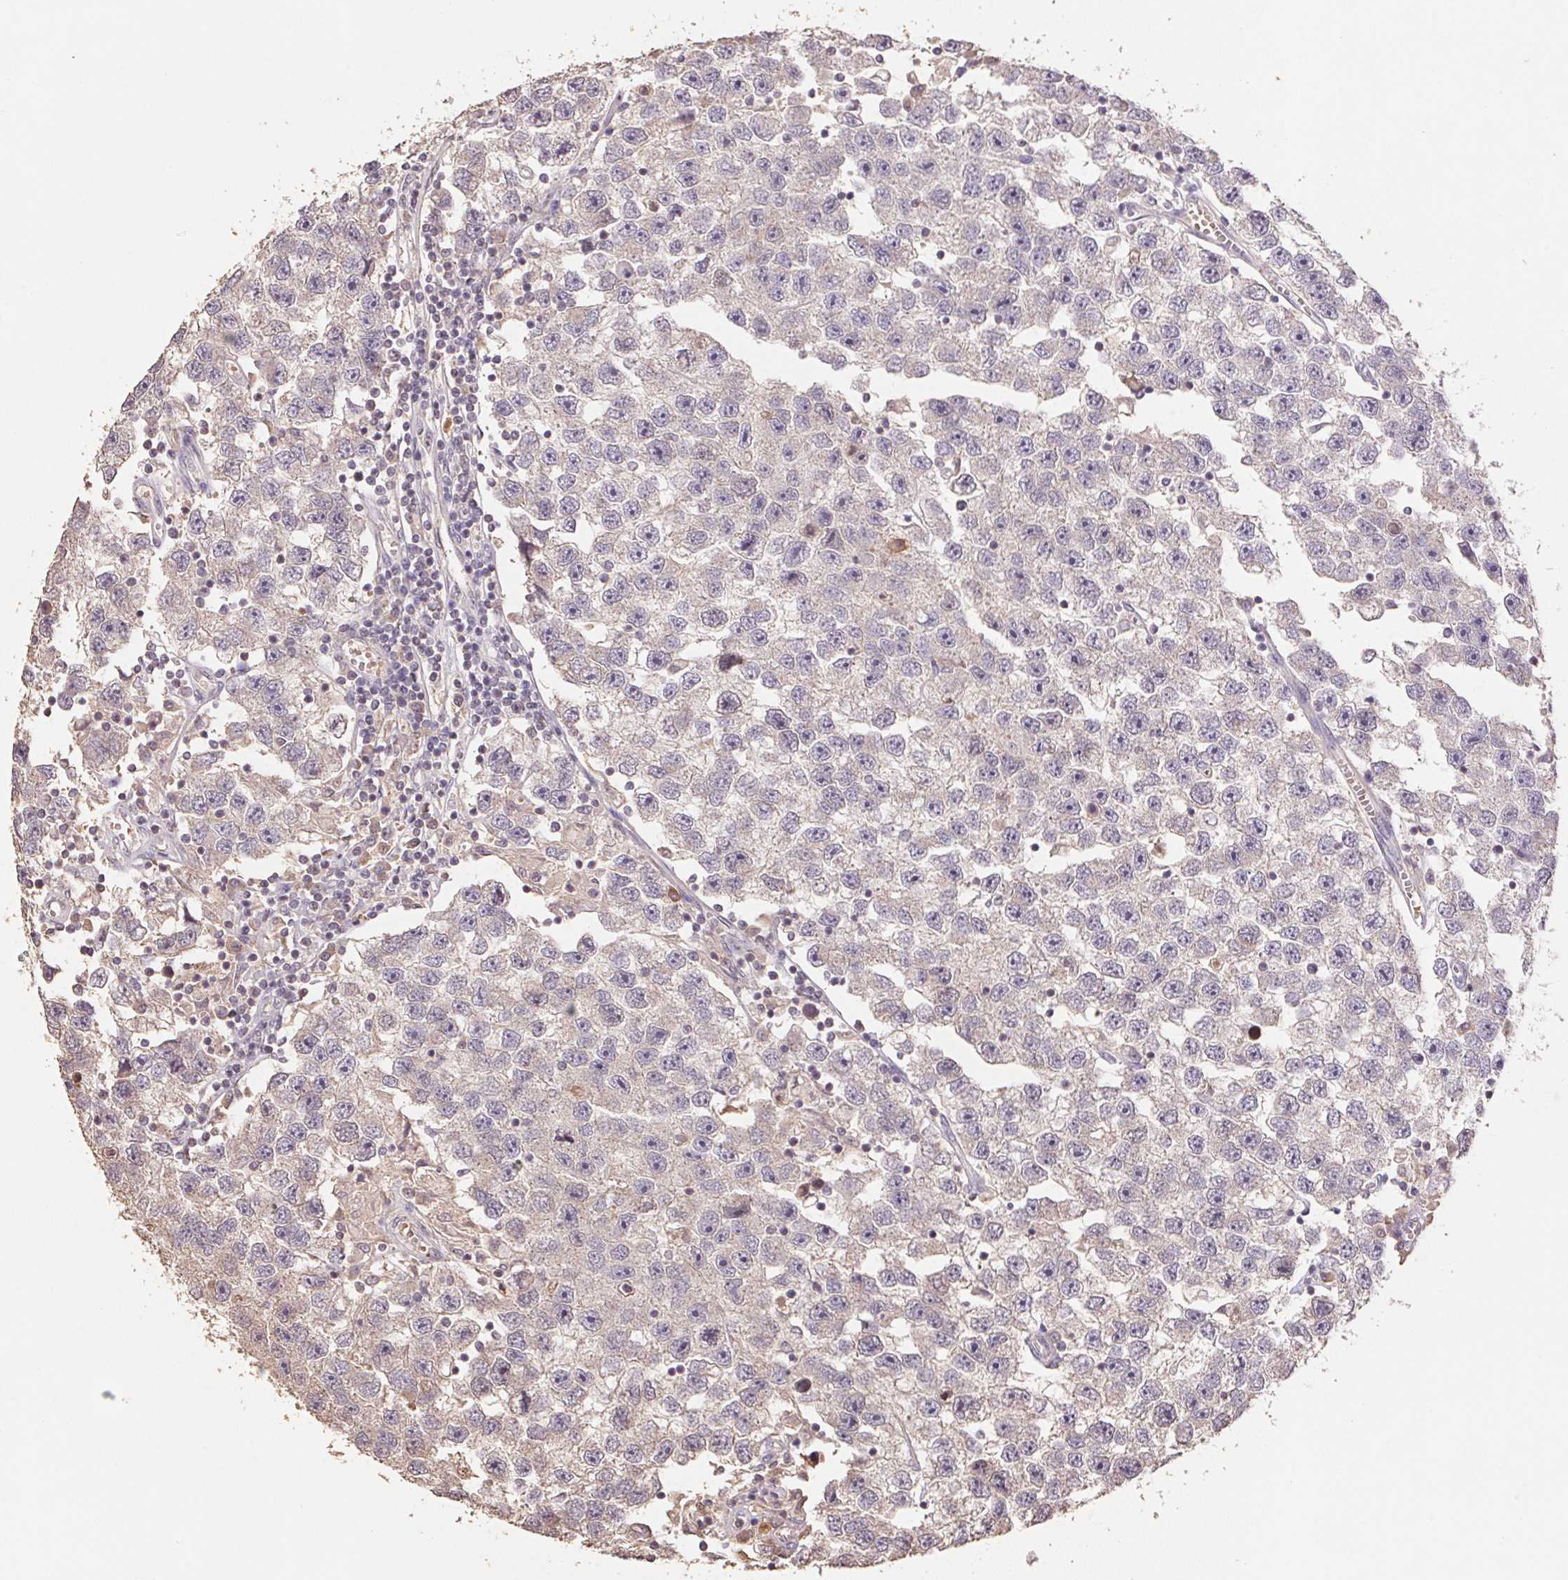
{"staining": {"intensity": "negative", "quantity": "none", "location": "none"}, "tissue": "testis cancer", "cell_type": "Tumor cells", "image_type": "cancer", "snomed": [{"axis": "morphology", "description": "Seminoma, NOS"}, {"axis": "topography", "description": "Testis"}], "caption": "Immunohistochemical staining of human testis seminoma demonstrates no significant positivity in tumor cells.", "gene": "CENPF", "patient": {"sex": "male", "age": 26}}